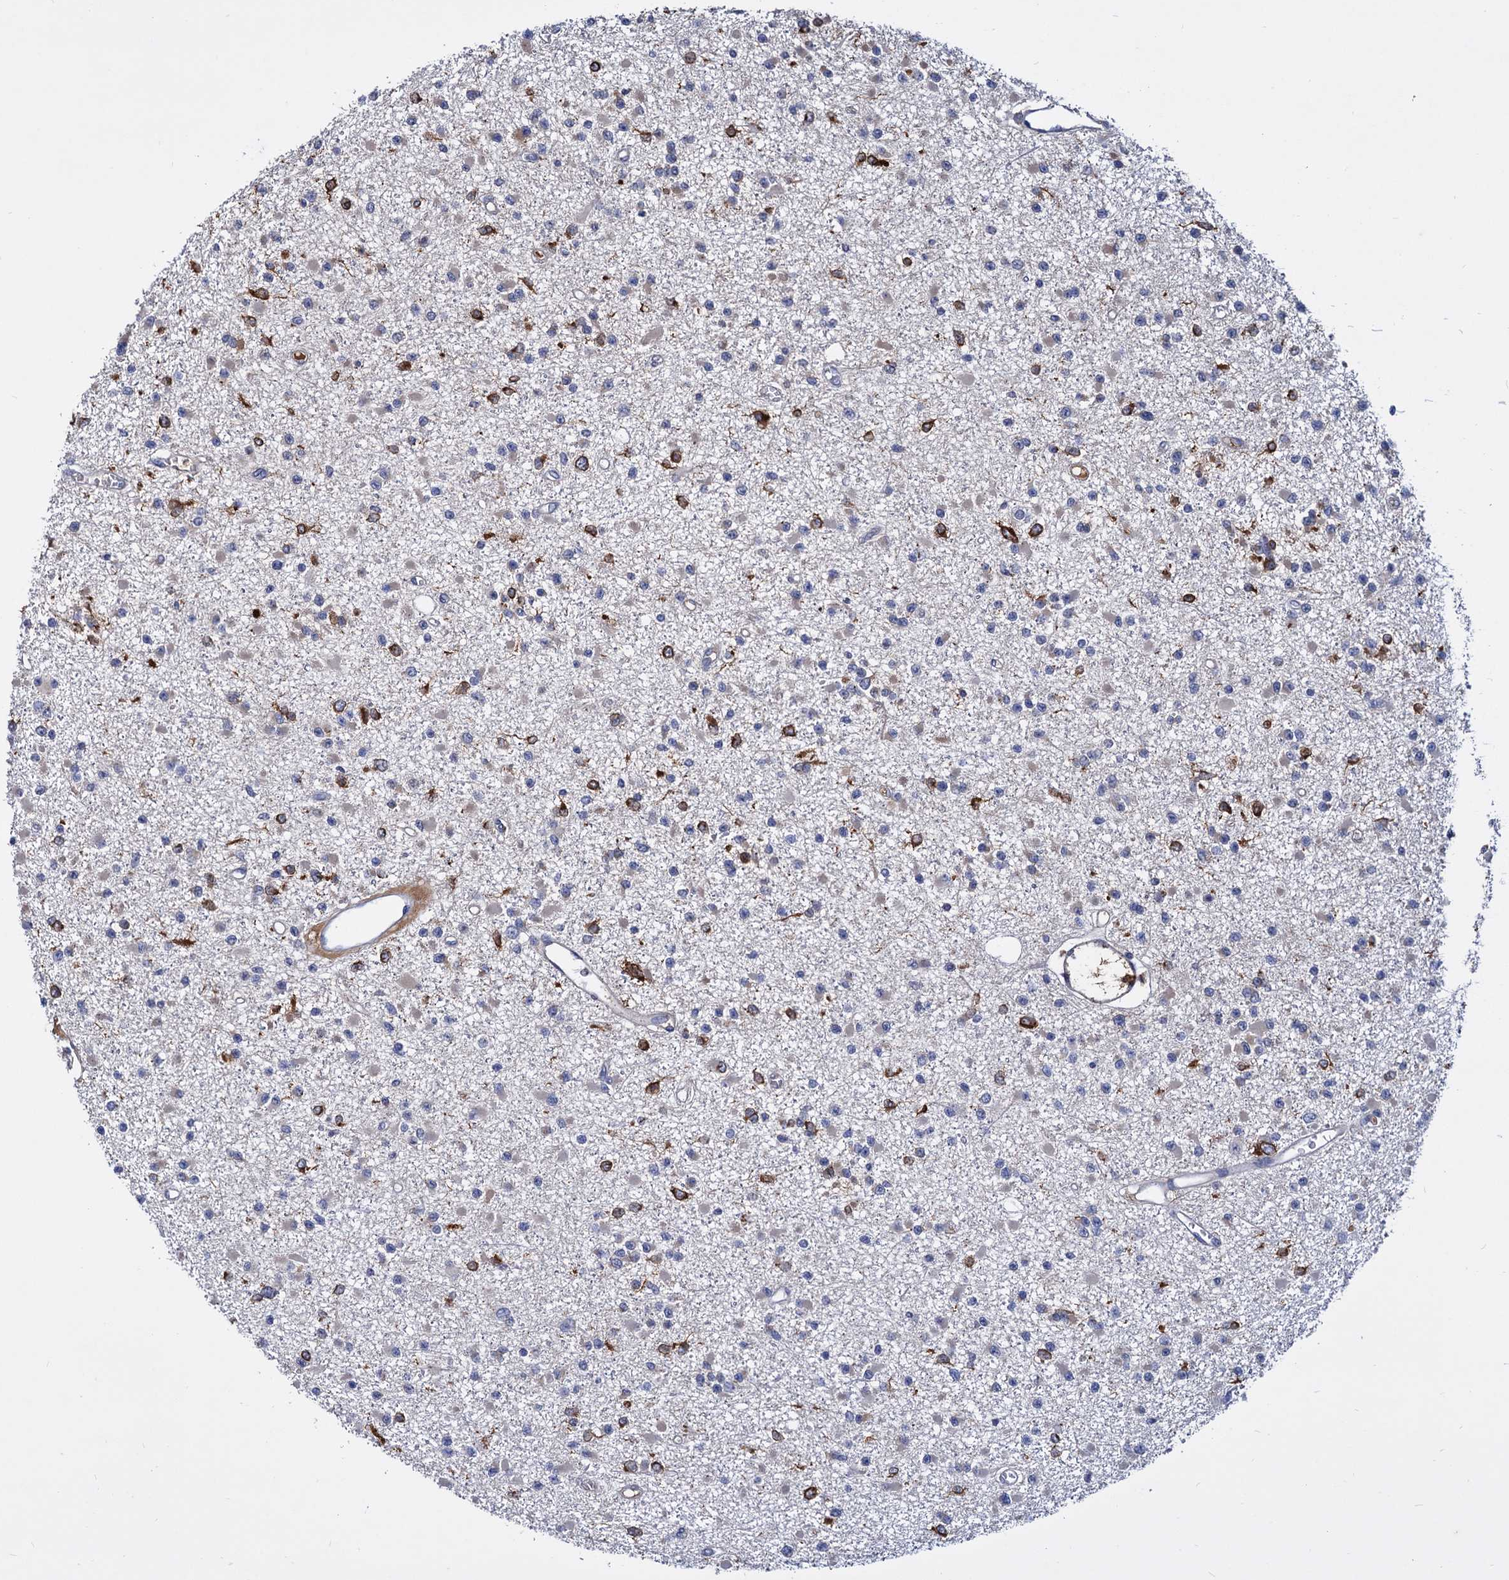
{"staining": {"intensity": "negative", "quantity": "none", "location": "none"}, "tissue": "glioma", "cell_type": "Tumor cells", "image_type": "cancer", "snomed": [{"axis": "morphology", "description": "Glioma, malignant, Low grade"}, {"axis": "topography", "description": "Brain"}], "caption": "This photomicrograph is of glioma stained with IHC to label a protein in brown with the nuclei are counter-stained blue. There is no staining in tumor cells.", "gene": "NPAS4", "patient": {"sex": "female", "age": 22}}